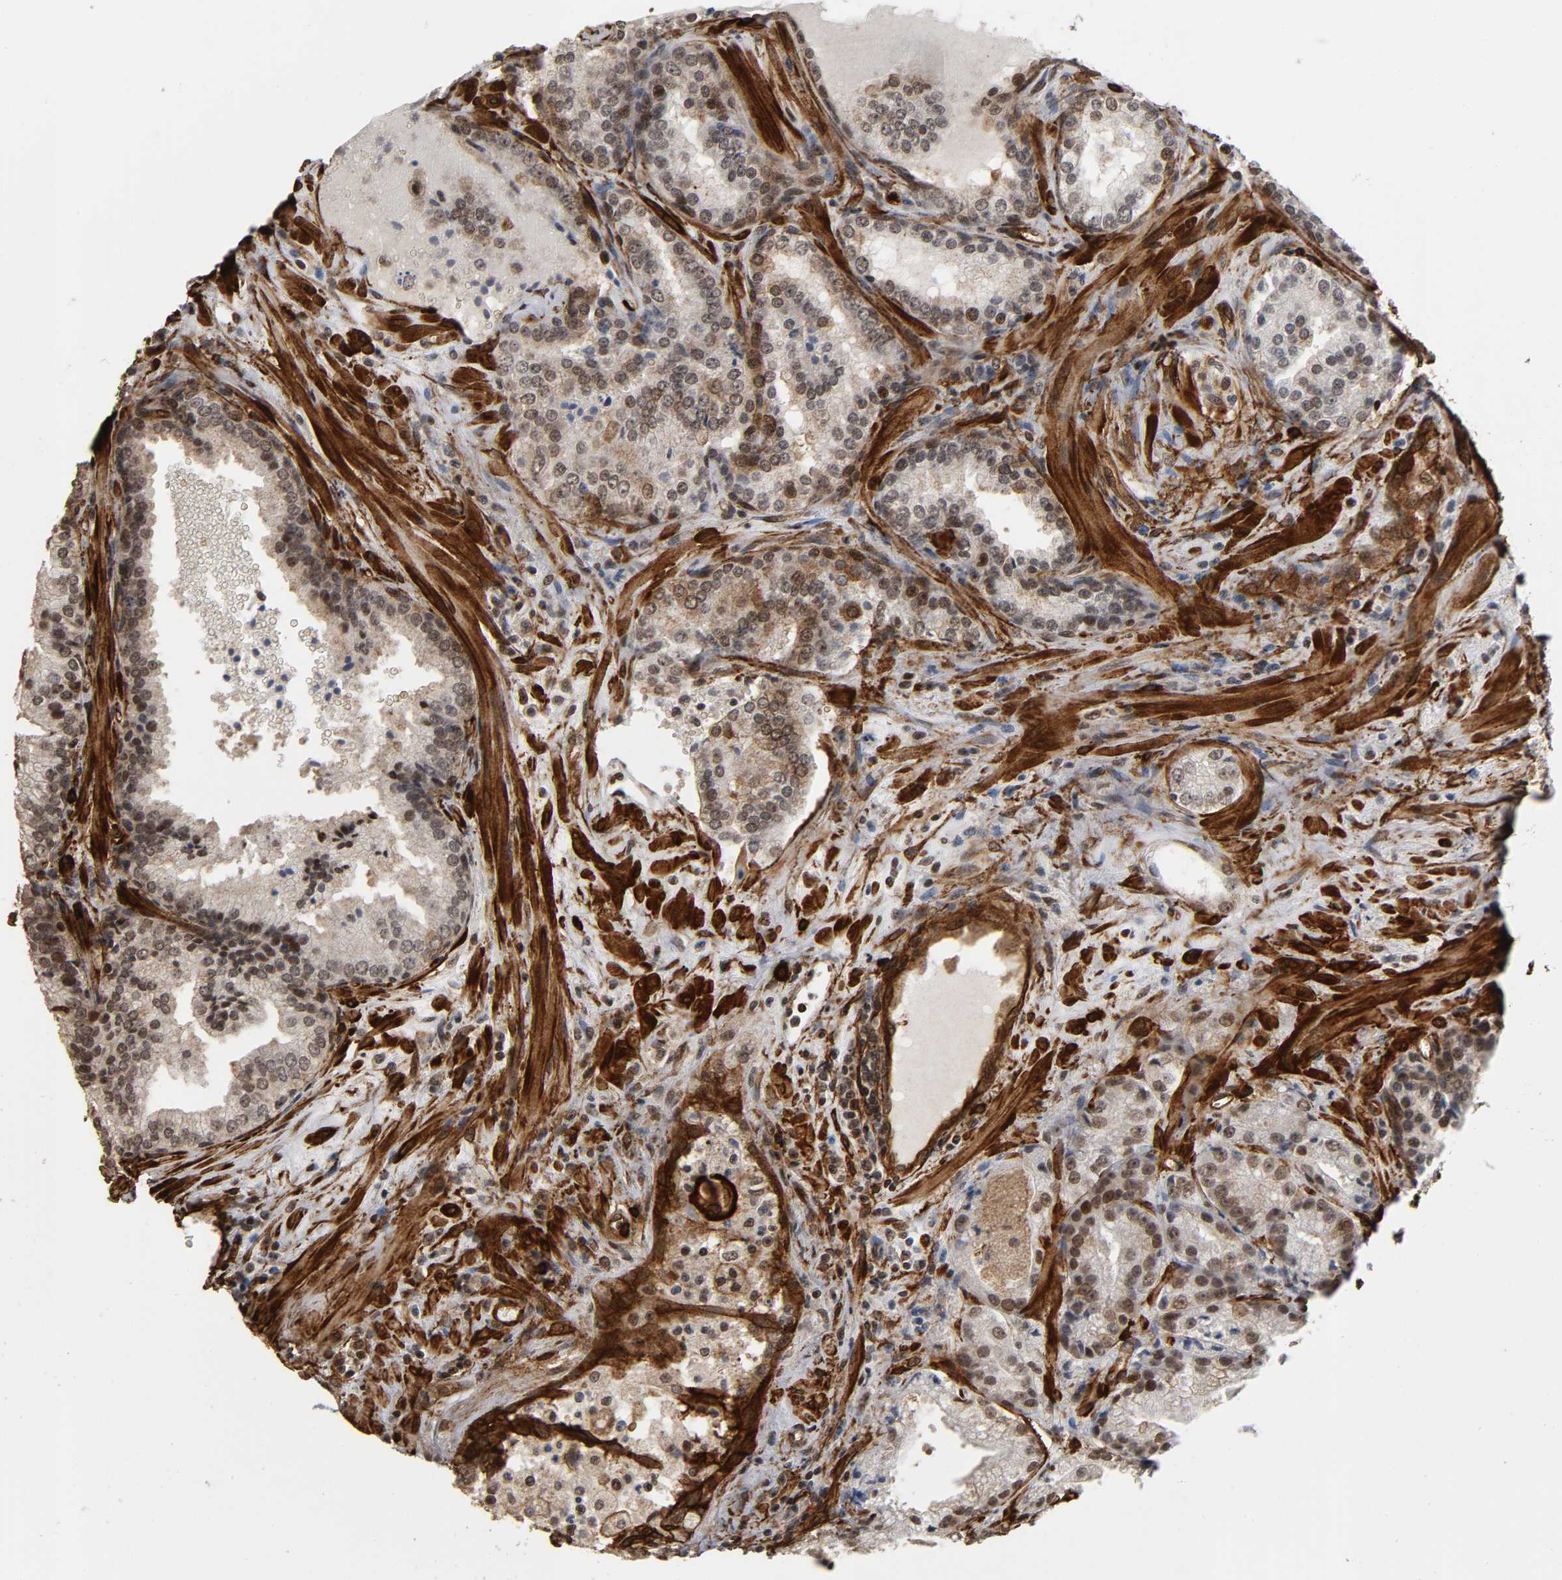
{"staining": {"intensity": "moderate", "quantity": "25%-75%", "location": "cytoplasmic/membranous,nuclear"}, "tissue": "prostate cancer", "cell_type": "Tumor cells", "image_type": "cancer", "snomed": [{"axis": "morphology", "description": "Adenocarcinoma, Low grade"}, {"axis": "topography", "description": "Prostate"}], "caption": "This image reveals IHC staining of human prostate cancer (adenocarcinoma (low-grade)), with medium moderate cytoplasmic/membranous and nuclear staining in about 25%-75% of tumor cells.", "gene": "AHNAK2", "patient": {"sex": "male", "age": 60}}